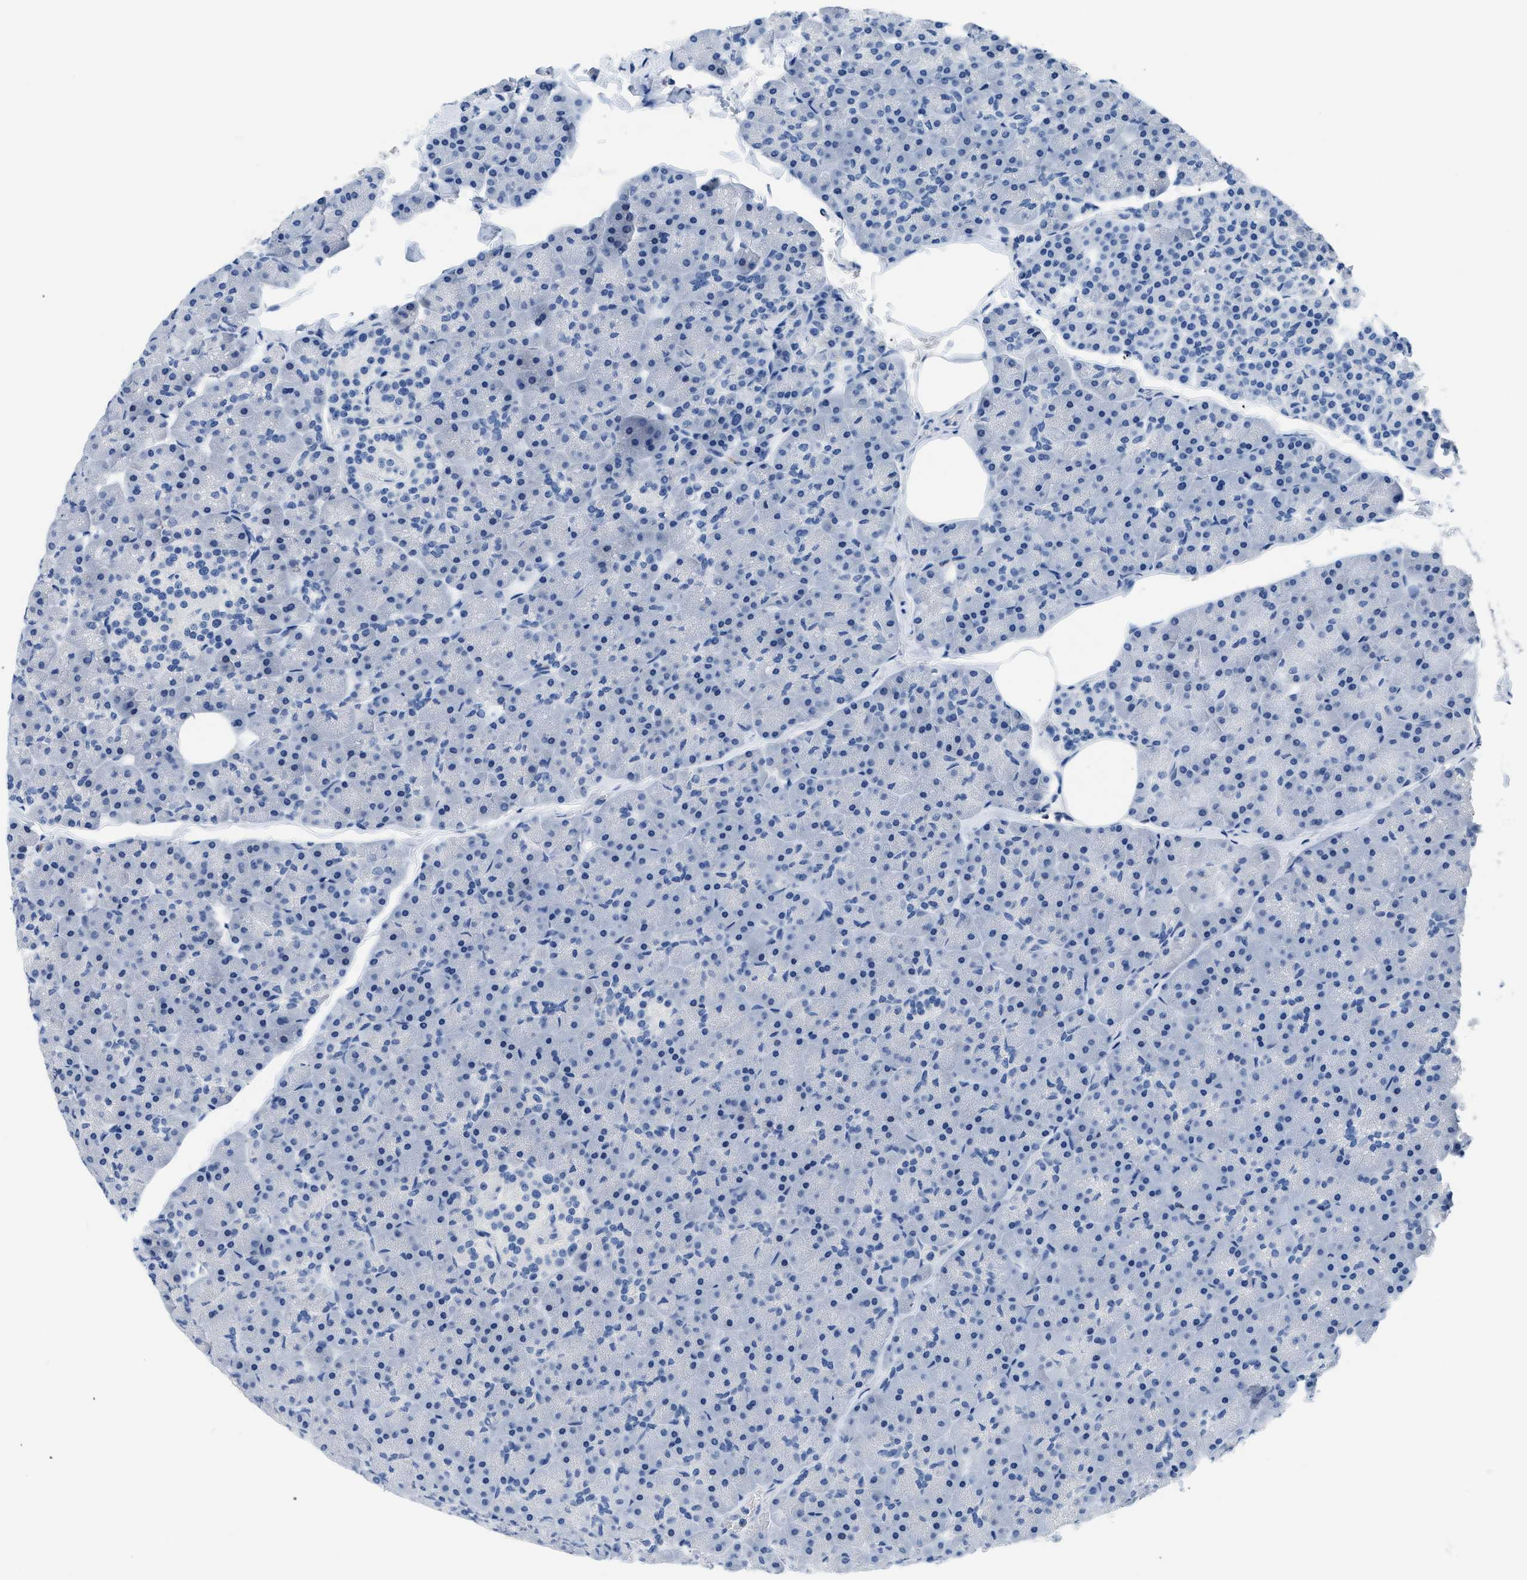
{"staining": {"intensity": "negative", "quantity": "none", "location": "none"}, "tissue": "pancreas", "cell_type": "Exocrine glandular cells", "image_type": "normal", "snomed": [{"axis": "morphology", "description": "Normal tissue, NOS"}, {"axis": "topography", "description": "Pancreas"}], "caption": "This is an immunohistochemistry (IHC) photomicrograph of benign pancreas. There is no positivity in exocrine glandular cells.", "gene": "NFATC2", "patient": {"sex": "male", "age": 35}}